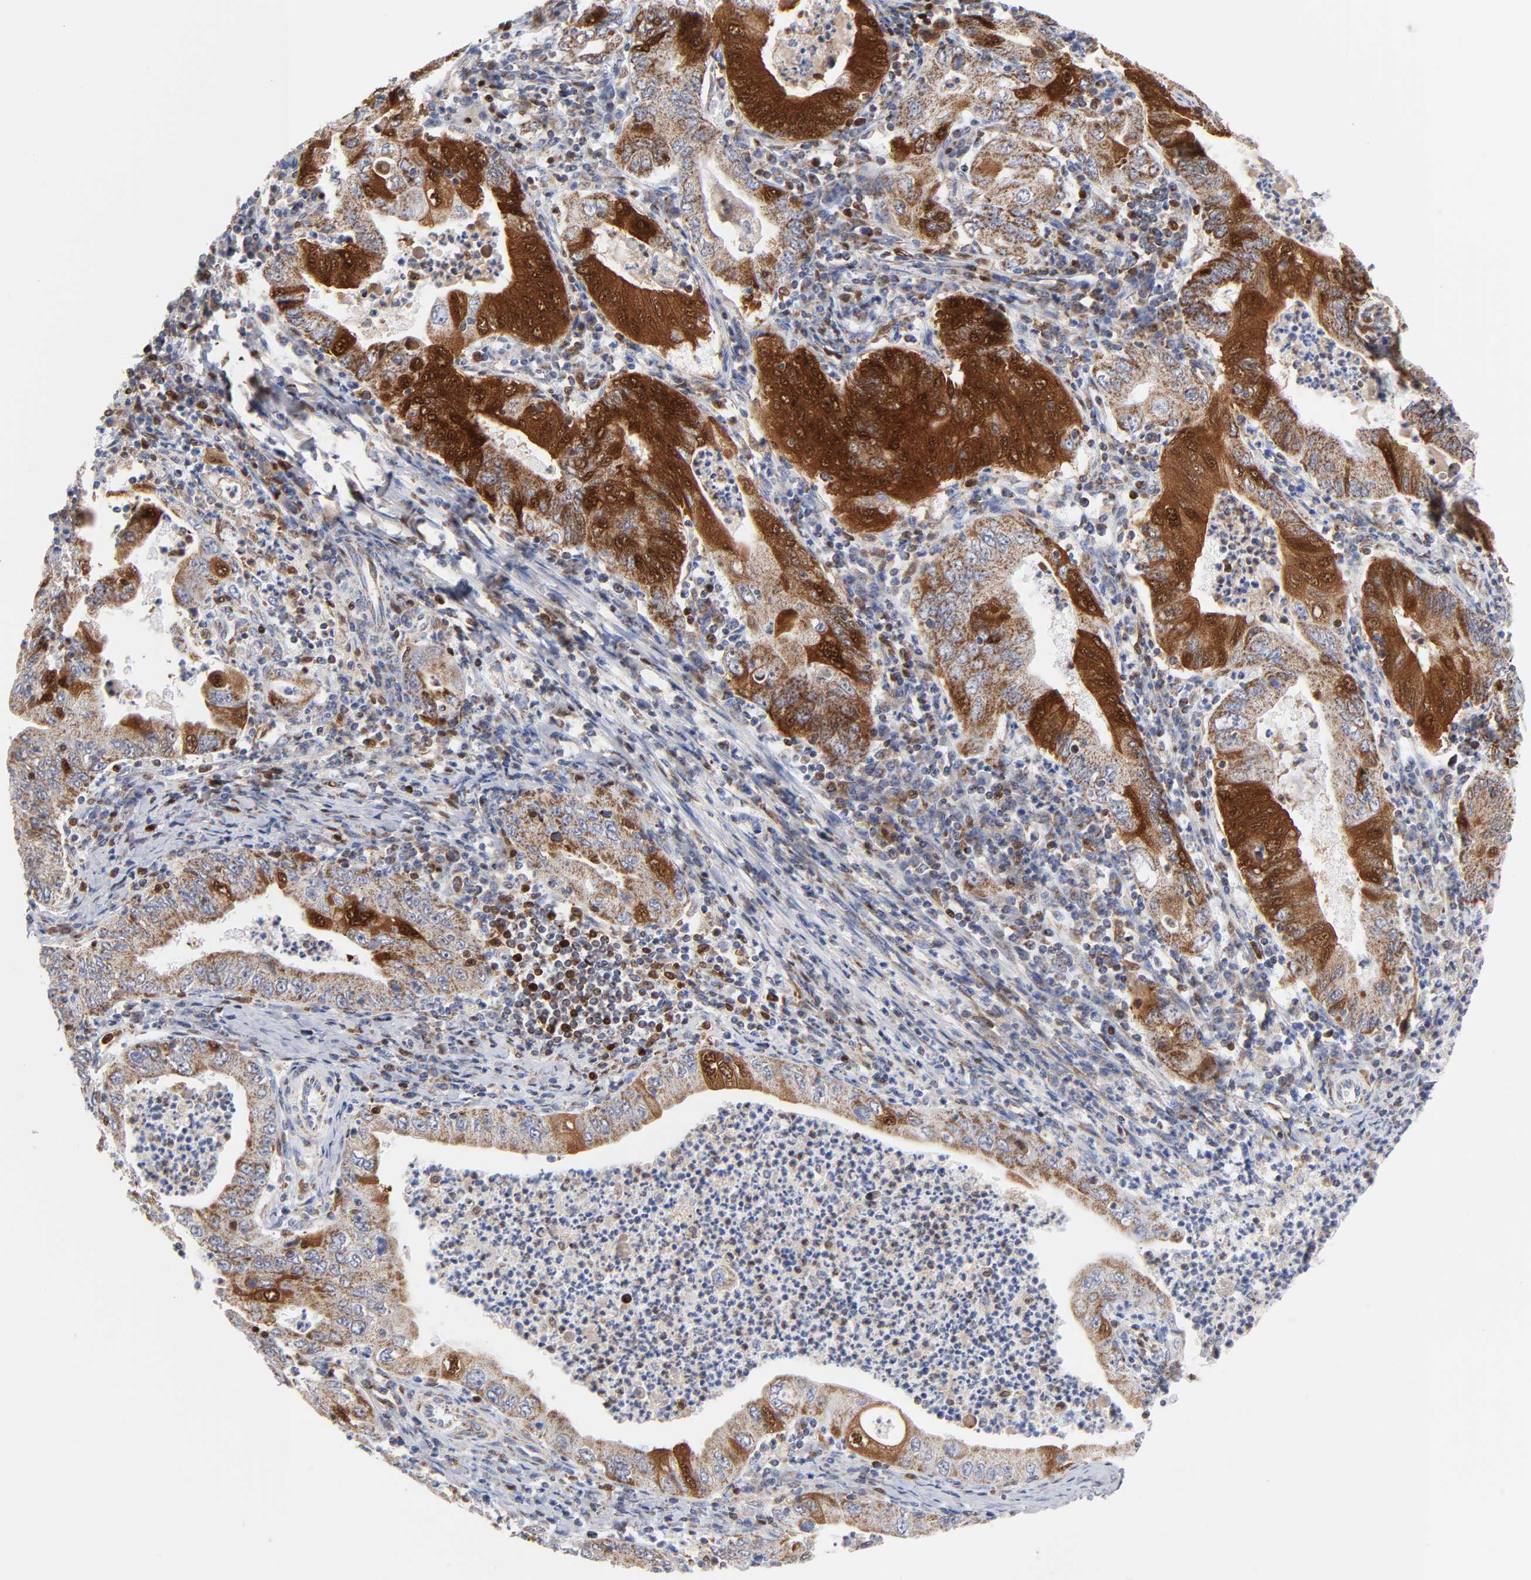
{"staining": {"intensity": "moderate", "quantity": ">75%", "location": "cytoplasmic/membranous"}, "tissue": "stomach cancer", "cell_type": "Tumor cells", "image_type": "cancer", "snomed": [{"axis": "morphology", "description": "Normal tissue, NOS"}, {"axis": "morphology", "description": "Adenocarcinoma, NOS"}, {"axis": "topography", "description": "Esophagus"}, {"axis": "topography", "description": "Stomach, upper"}, {"axis": "topography", "description": "Peripheral nerve tissue"}], "caption": "Tumor cells reveal medium levels of moderate cytoplasmic/membranous staining in about >75% of cells in adenocarcinoma (stomach).", "gene": "DIABLO", "patient": {"sex": "male", "age": 62}}